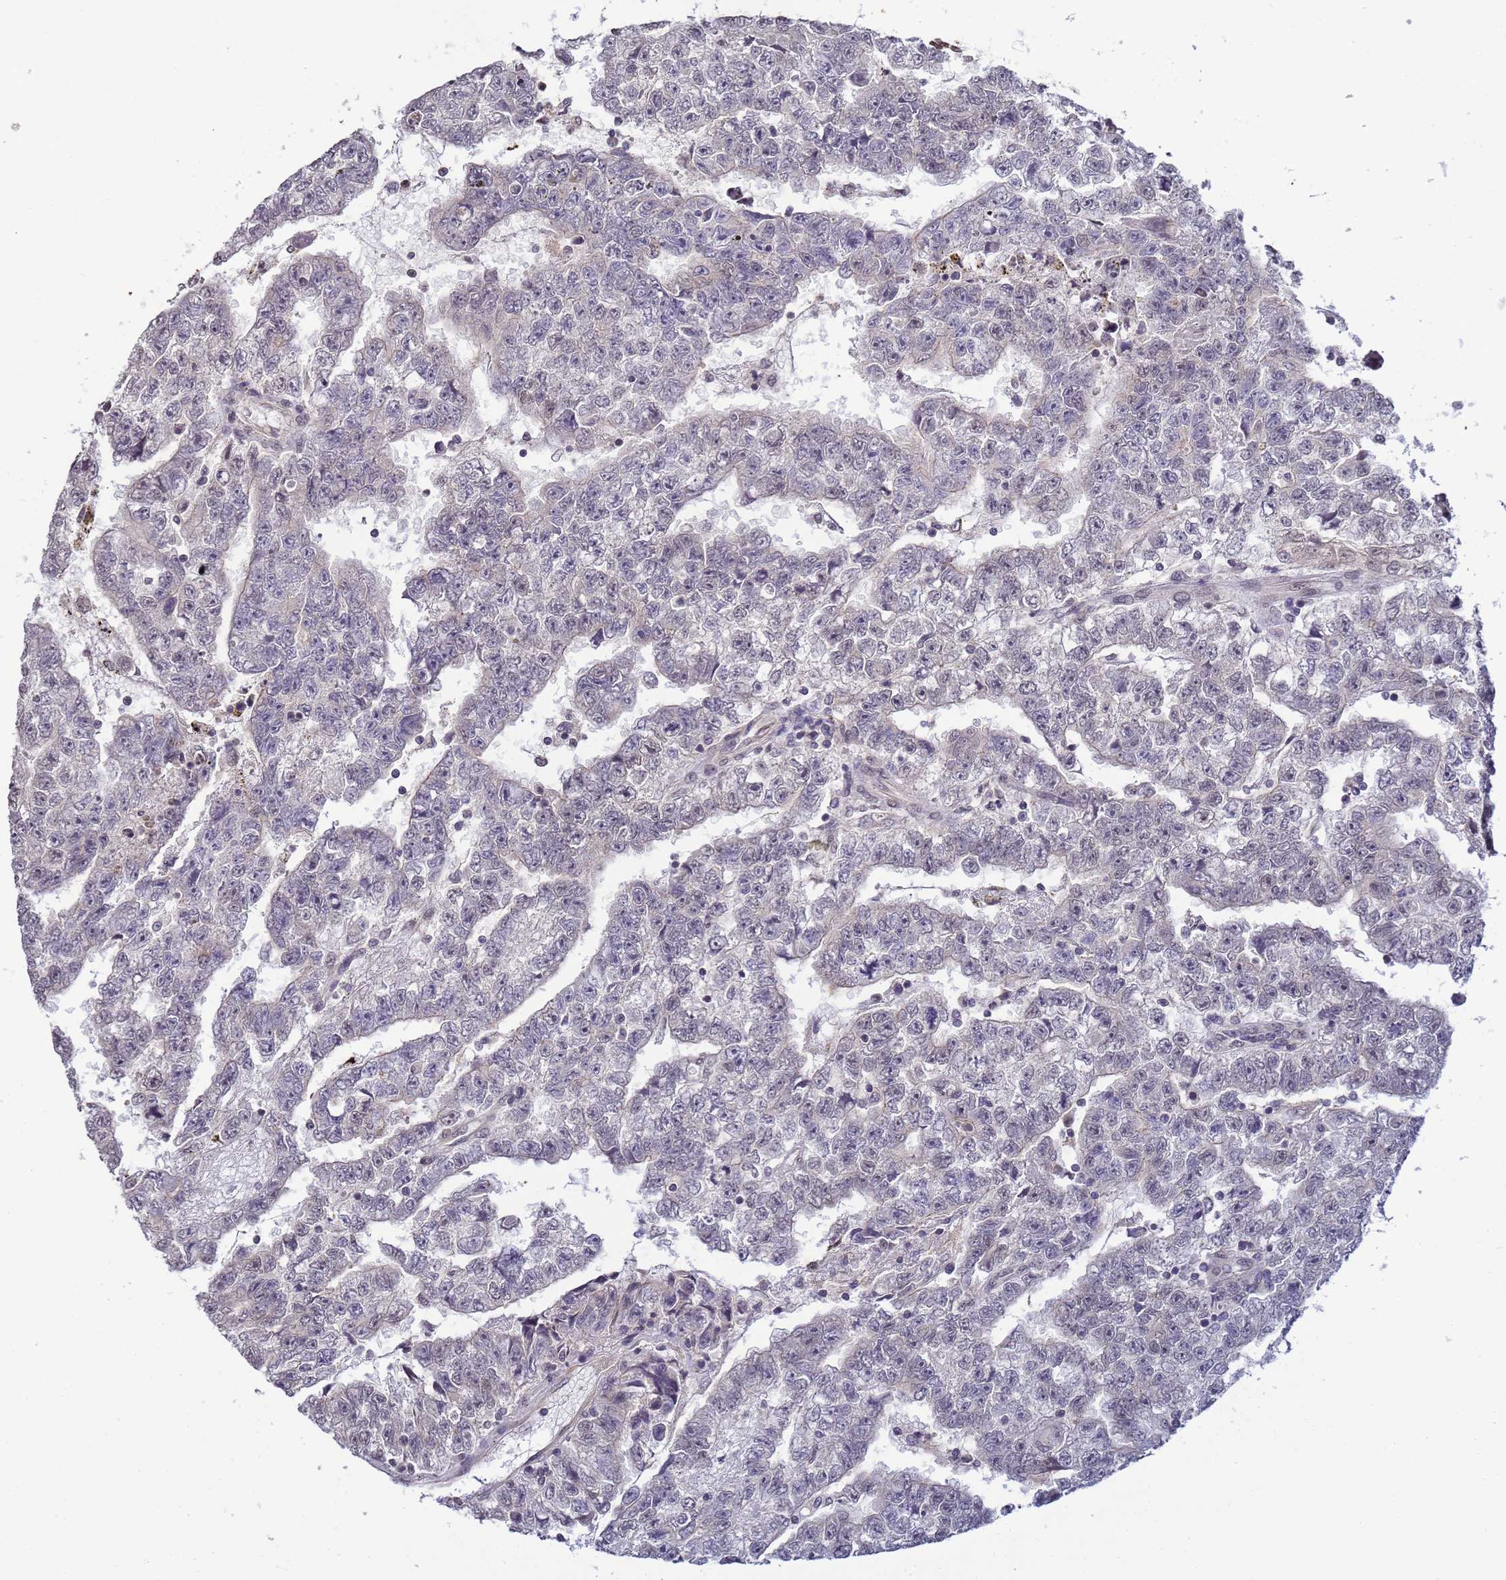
{"staining": {"intensity": "negative", "quantity": "none", "location": "none"}, "tissue": "testis cancer", "cell_type": "Tumor cells", "image_type": "cancer", "snomed": [{"axis": "morphology", "description": "Carcinoma, Embryonal, NOS"}, {"axis": "topography", "description": "Testis"}], "caption": "DAB immunohistochemical staining of human testis cancer (embryonal carcinoma) shows no significant expression in tumor cells. (DAB (3,3'-diaminobenzidine) immunohistochemistry with hematoxylin counter stain).", "gene": "MYL7", "patient": {"sex": "male", "age": 25}}